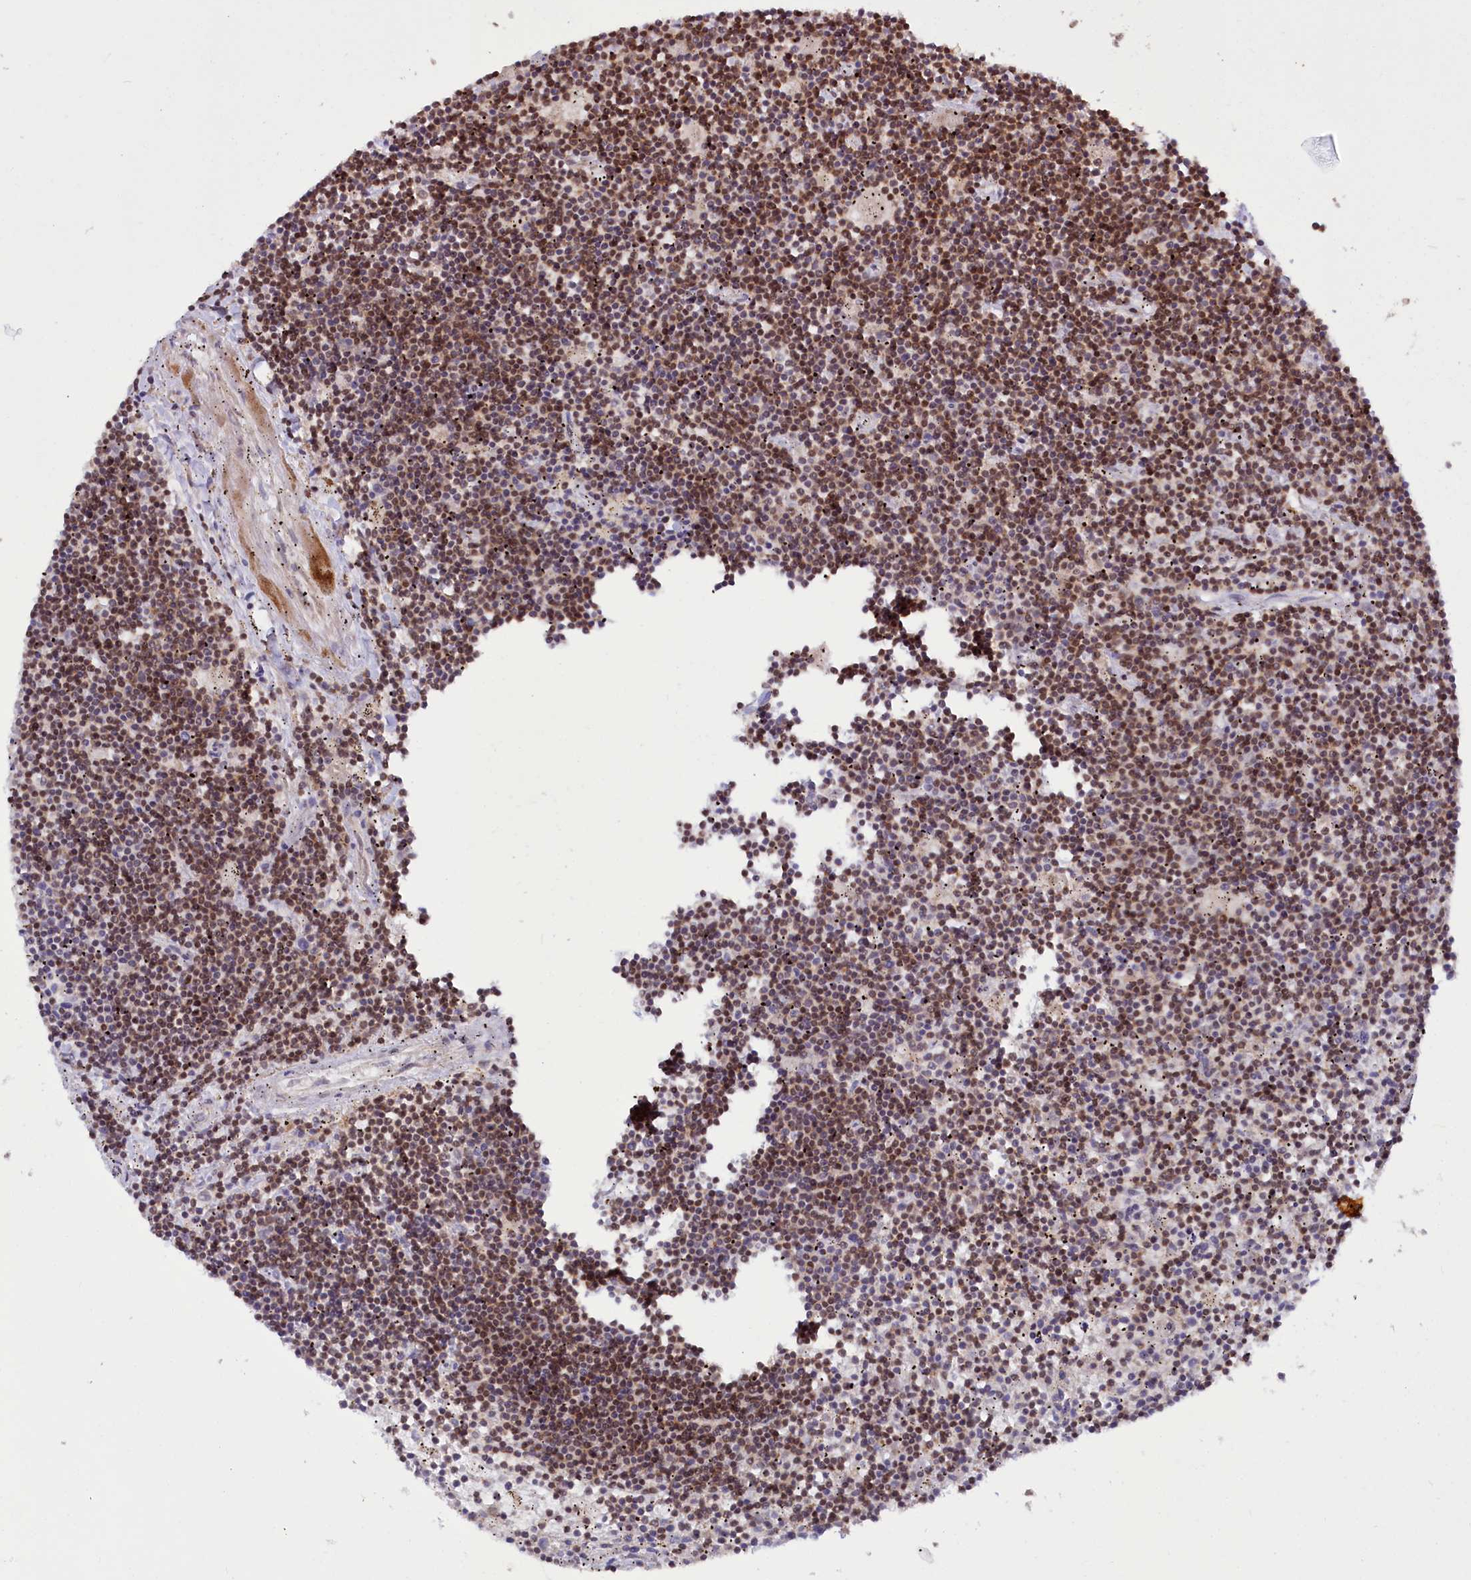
{"staining": {"intensity": "moderate", "quantity": "25%-75%", "location": "cytoplasmic/membranous,nuclear"}, "tissue": "lymphoma", "cell_type": "Tumor cells", "image_type": "cancer", "snomed": [{"axis": "morphology", "description": "Malignant lymphoma, non-Hodgkin's type, Low grade"}, {"axis": "topography", "description": "Spleen"}], "caption": "Tumor cells exhibit moderate cytoplasmic/membranous and nuclear positivity in about 25%-75% of cells in low-grade malignant lymphoma, non-Hodgkin's type.", "gene": "PHC3", "patient": {"sex": "male", "age": 76}}